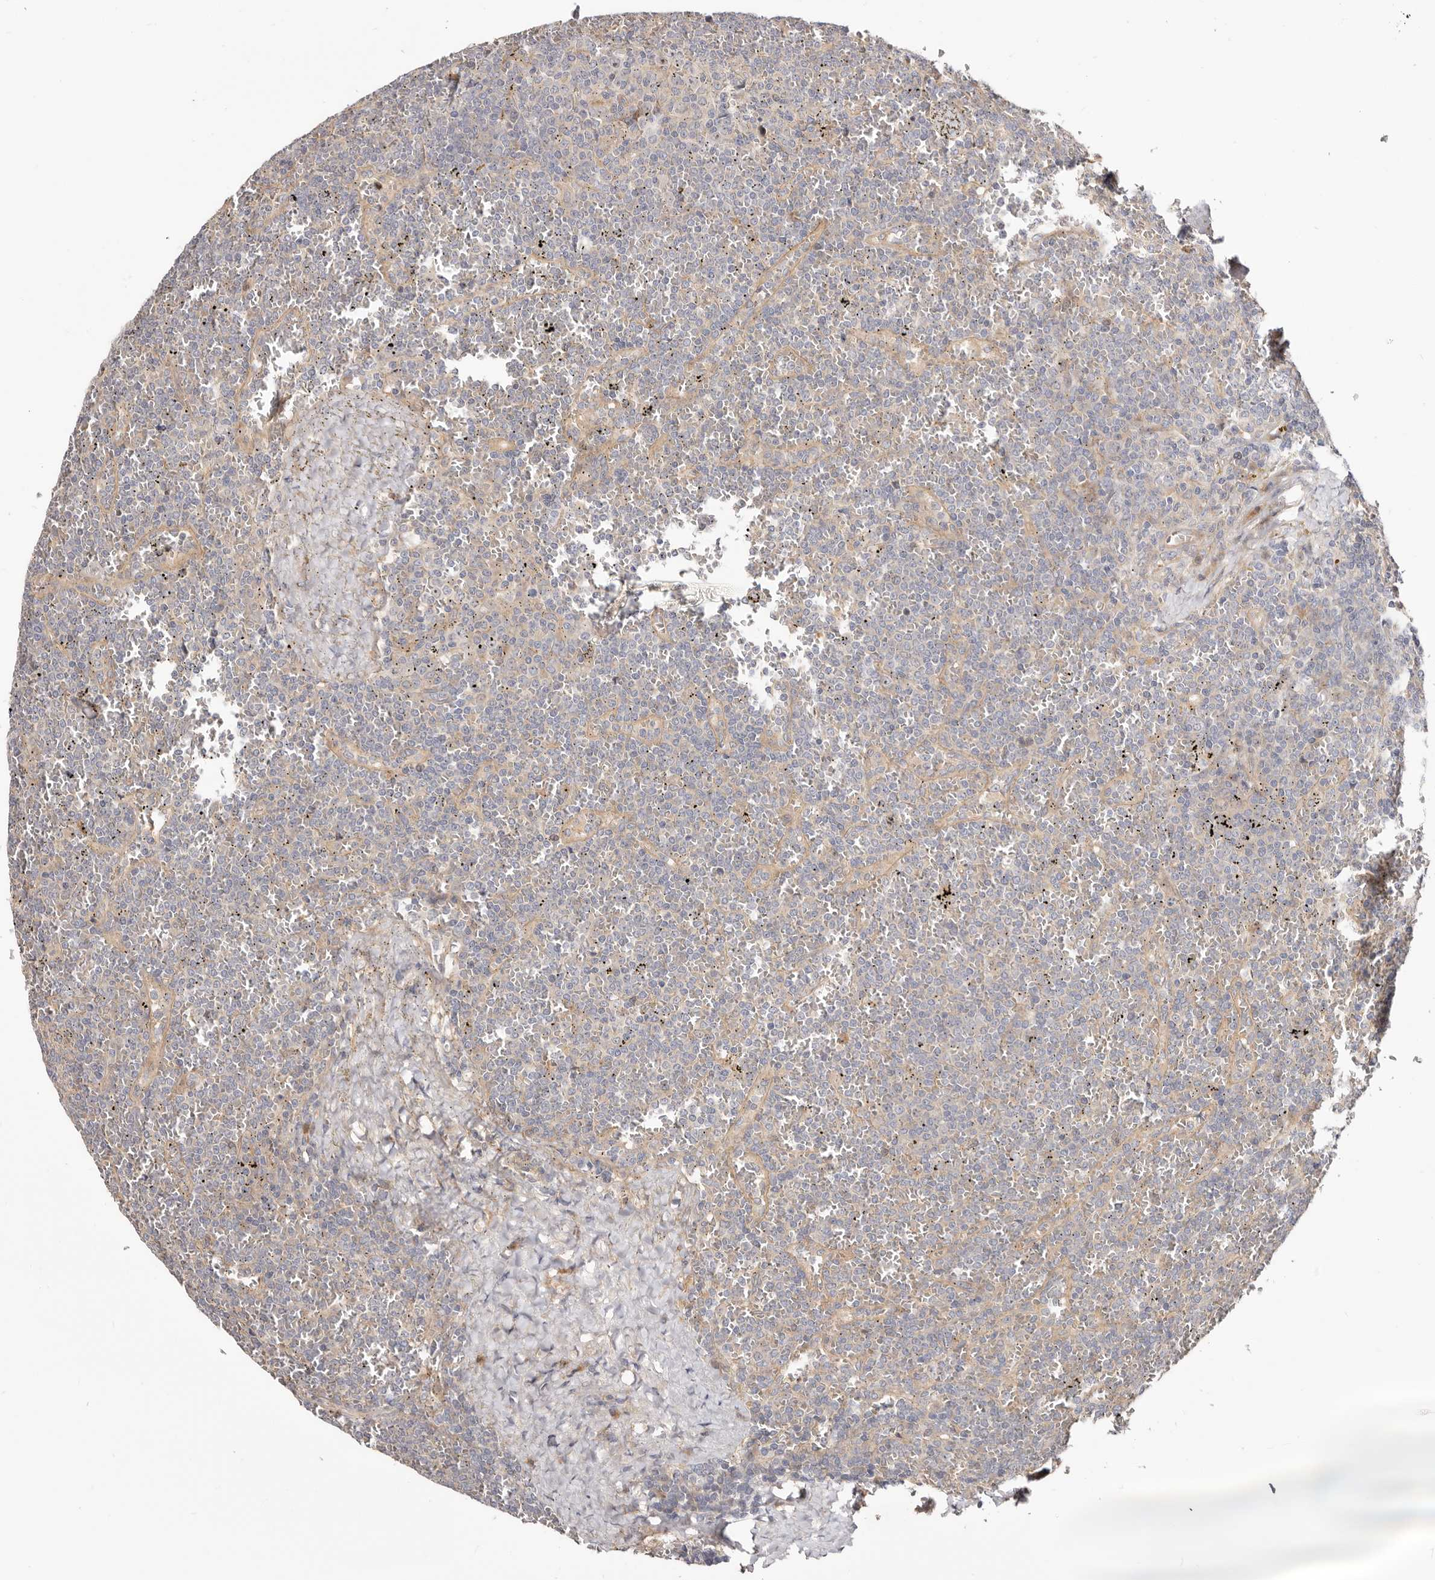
{"staining": {"intensity": "negative", "quantity": "none", "location": "none"}, "tissue": "lymphoma", "cell_type": "Tumor cells", "image_type": "cancer", "snomed": [{"axis": "morphology", "description": "Malignant lymphoma, non-Hodgkin's type, Low grade"}, {"axis": "topography", "description": "Spleen"}], "caption": "Protein analysis of low-grade malignant lymphoma, non-Hodgkin's type shows no significant expression in tumor cells.", "gene": "GPATCH4", "patient": {"sex": "female", "age": 19}}